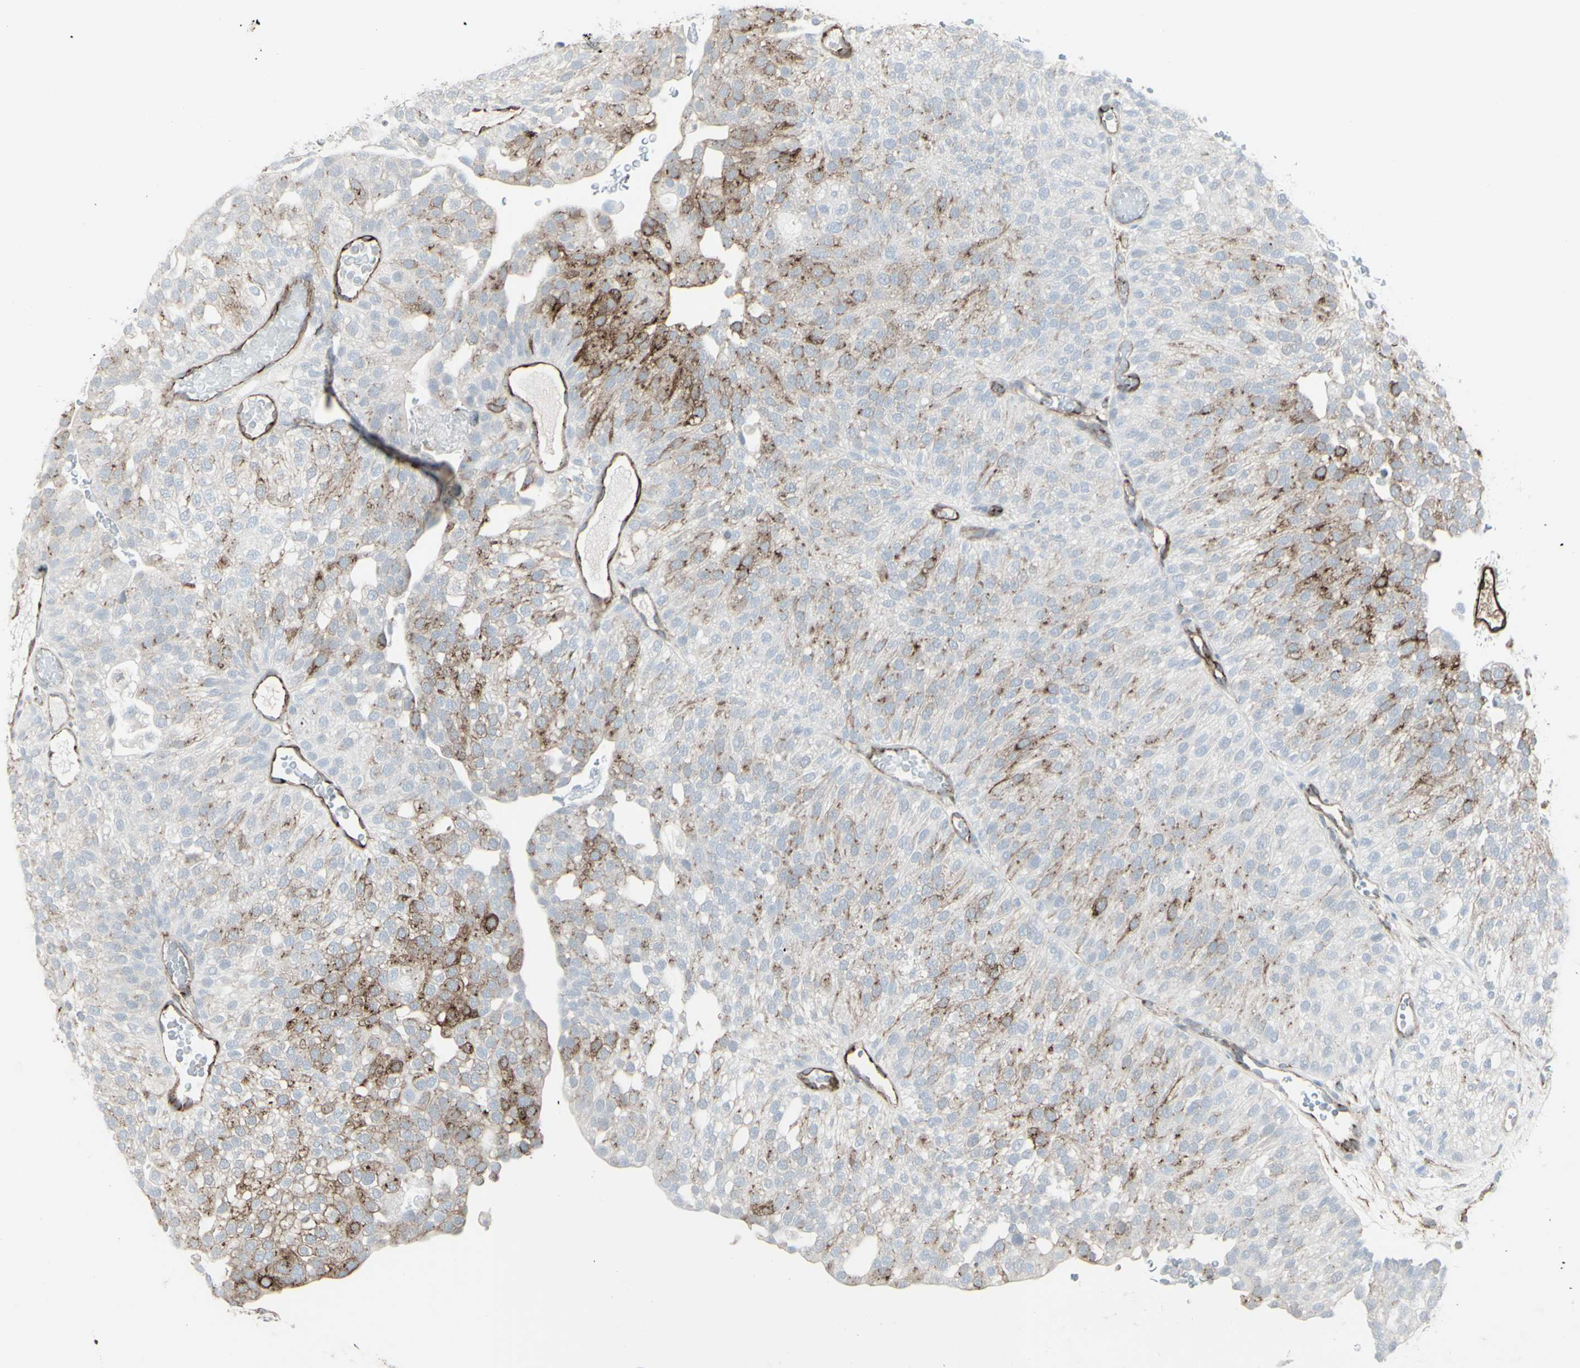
{"staining": {"intensity": "strong", "quantity": "<25%", "location": "cytoplasmic/membranous"}, "tissue": "urothelial cancer", "cell_type": "Tumor cells", "image_type": "cancer", "snomed": [{"axis": "morphology", "description": "Urothelial carcinoma, Low grade"}, {"axis": "topography", "description": "Urinary bladder"}], "caption": "A high-resolution image shows IHC staining of urothelial cancer, which exhibits strong cytoplasmic/membranous positivity in approximately <25% of tumor cells.", "gene": "GJA1", "patient": {"sex": "male", "age": 78}}